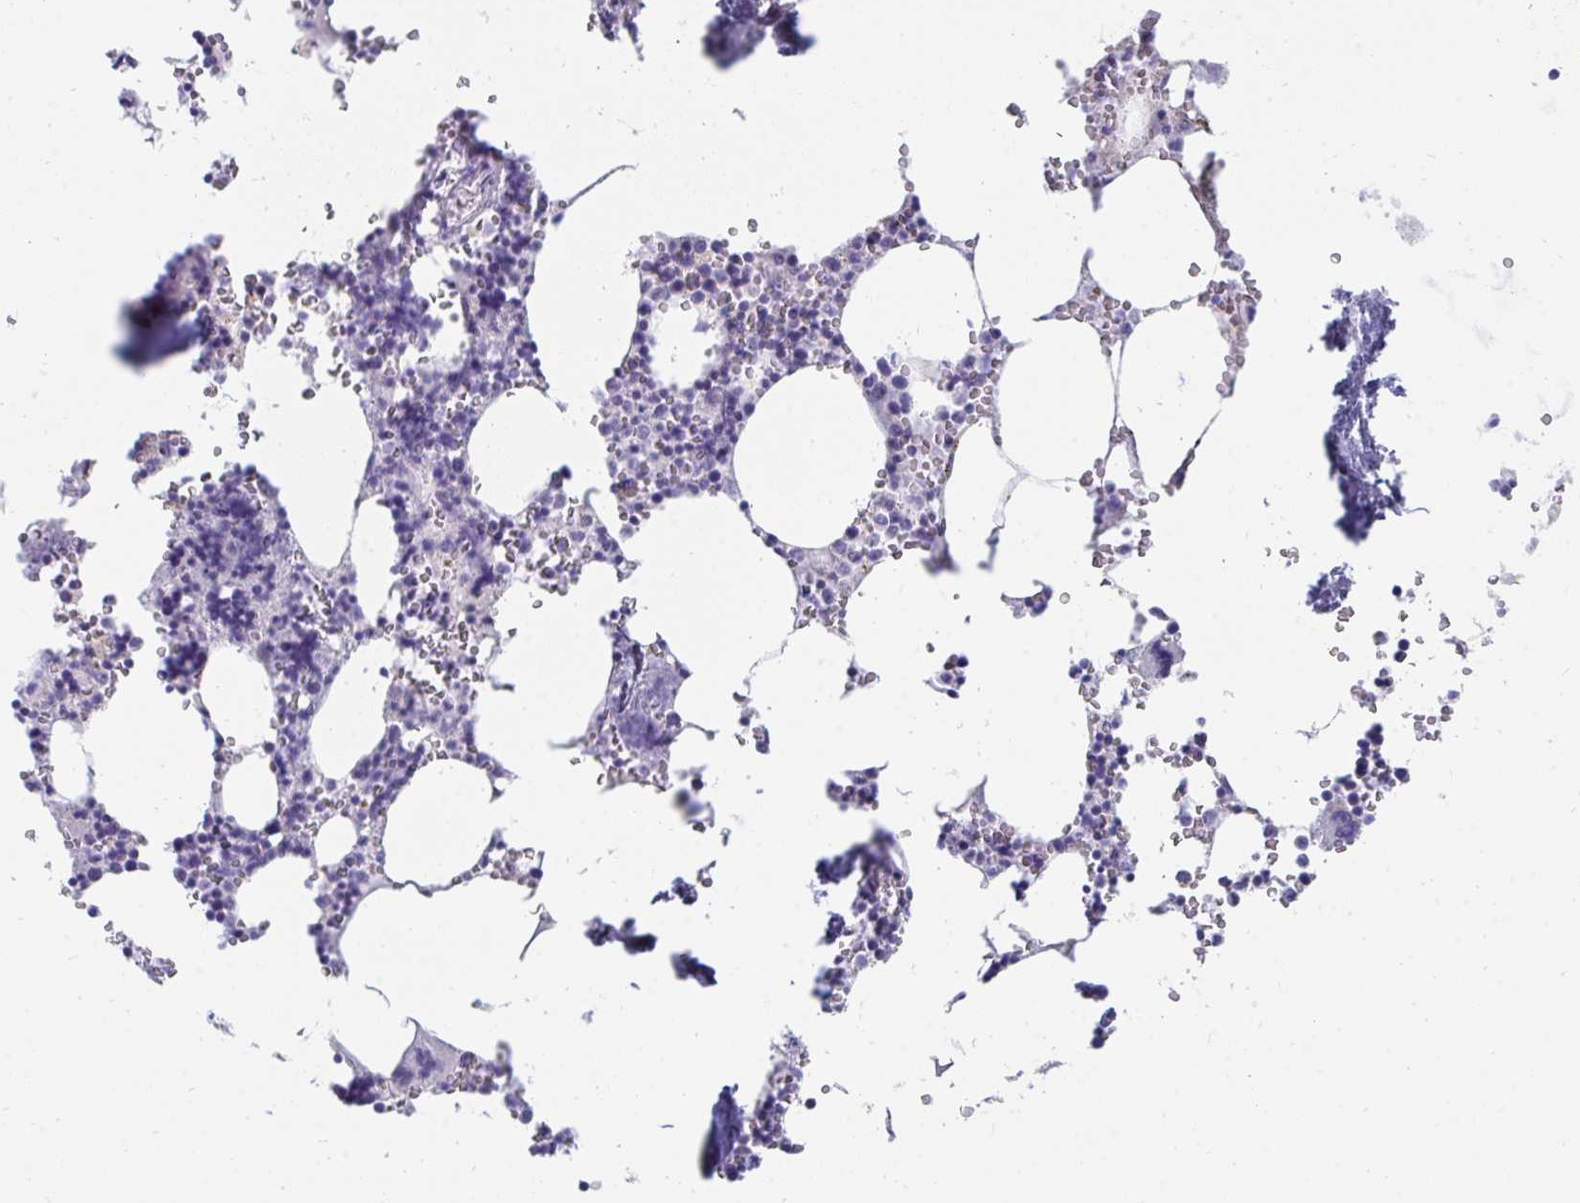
{"staining": {"intensity": "negative", "quantity": "none", "location": "none"}, "tissue": "bone marrow", "cell_type": "Hematopoietic cells", "image_type": "normal", "snomed": [{"axis": "morphology", "description": "Normal tissue, NOS"}, {"axis": "topography", "description": "Bone marrow"}], "caption": "Protein analysis of benign bone marrow shows no significant staining in hematopoietic cells.", "gene": "PC", "patient": {"sex": "male", "age": 54}}